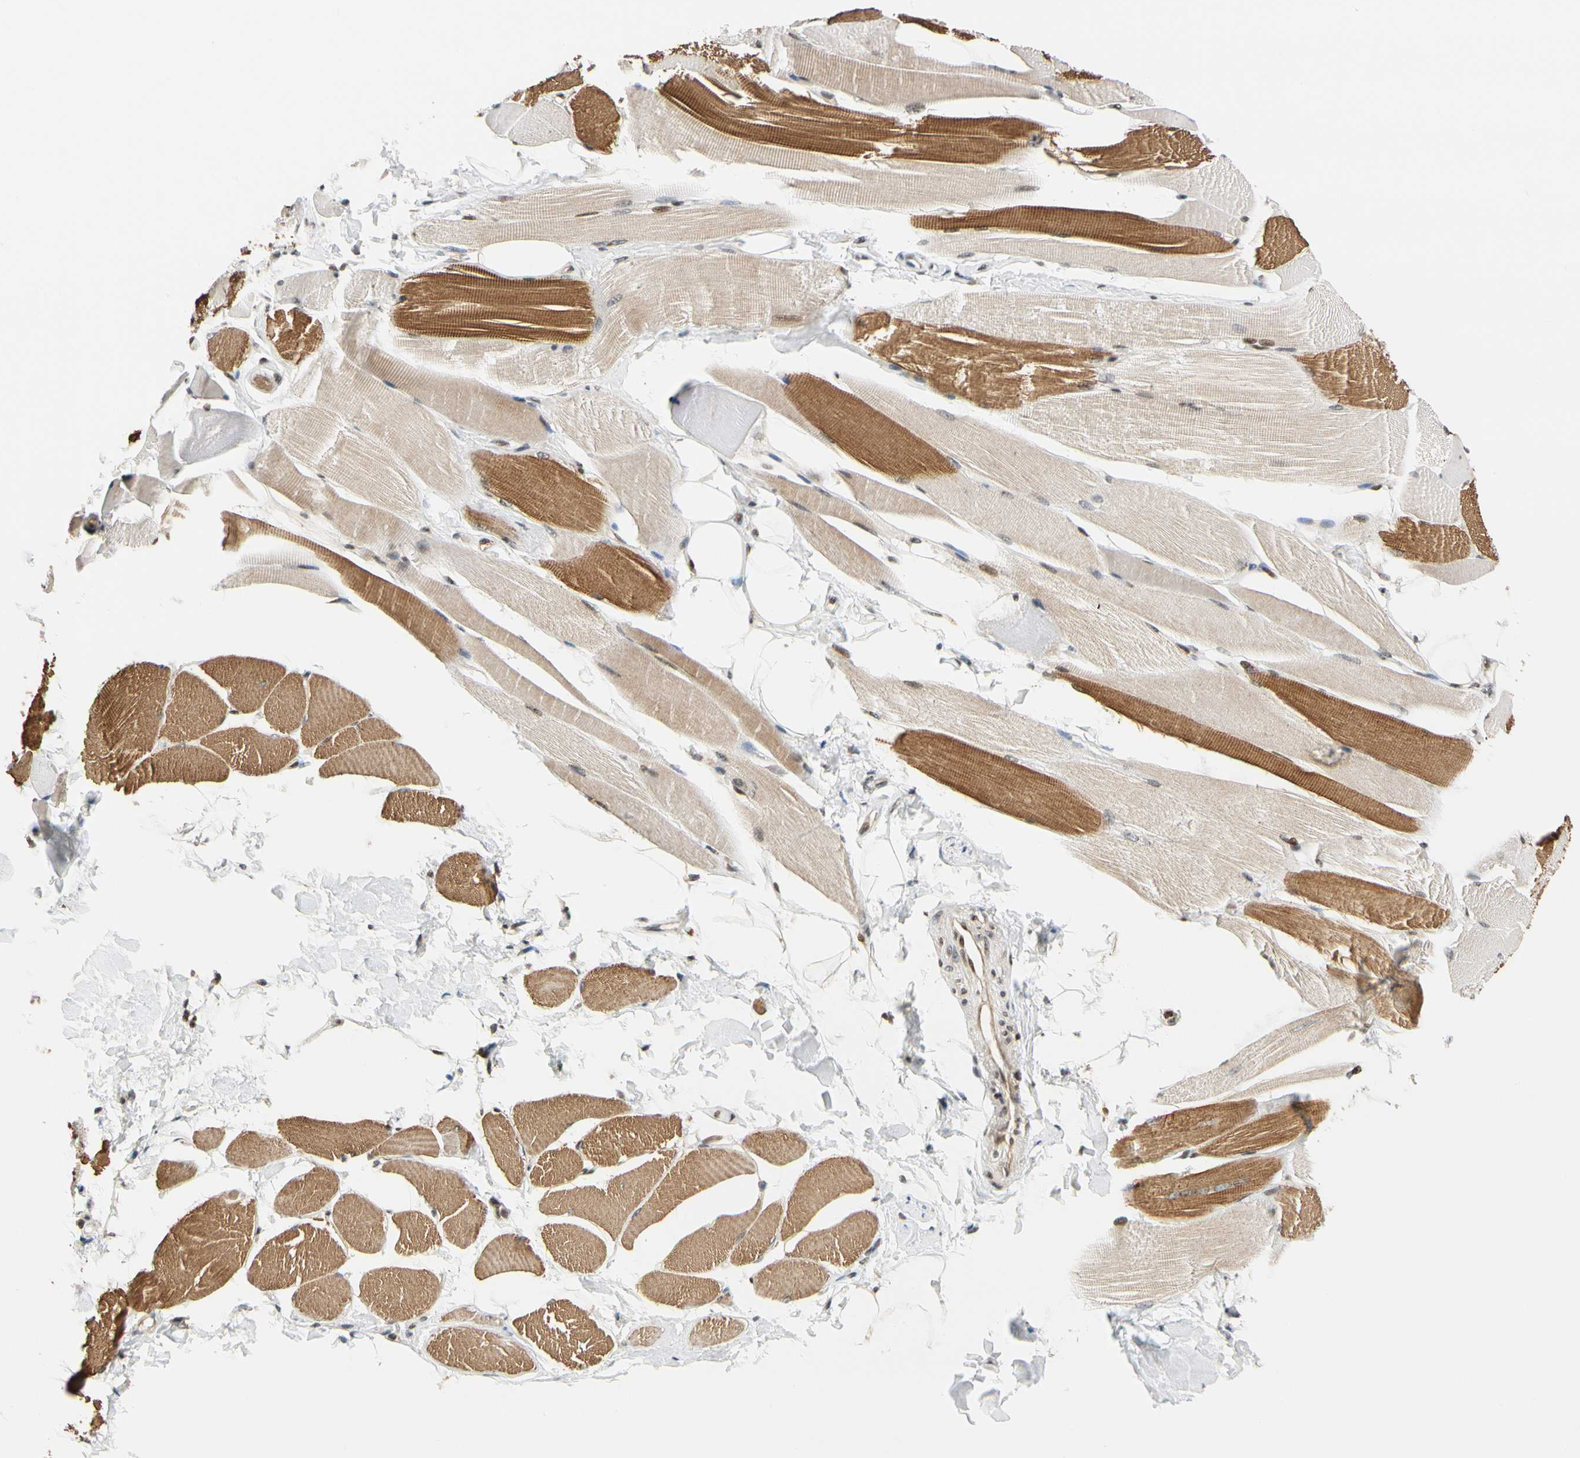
{"staining": {"intensity": "moderate", "quantity": "25%-75%", "location": "cytoplasmic/membranous"}, "tissue": "skeletal muscle", "cell_type": "Myocytes", "image_type": "normal", "snomed": [{"axis": "morphology", "description": "Normal tissue, NOS"}, {"axis": "topography", "description": "Skeletal muscle"}, {"axis": "topography", "description": "Peripheral nerve tissue"}], "caption": "High-magnification brightfield microscopy of normal skeletal muscle stained with DAB (brown) and counterstained with hematoxylin (blue). myocytes exhibit moderate cytoplasmic/membranous positivity is identified in about25%-75% of cells. Using DAB (brown) and hematoxylin (blue) stains, captured at high magnification using brightfield microscopy.", "gene": "CDK7", "patient": {"sex": "female", "age": 84}}